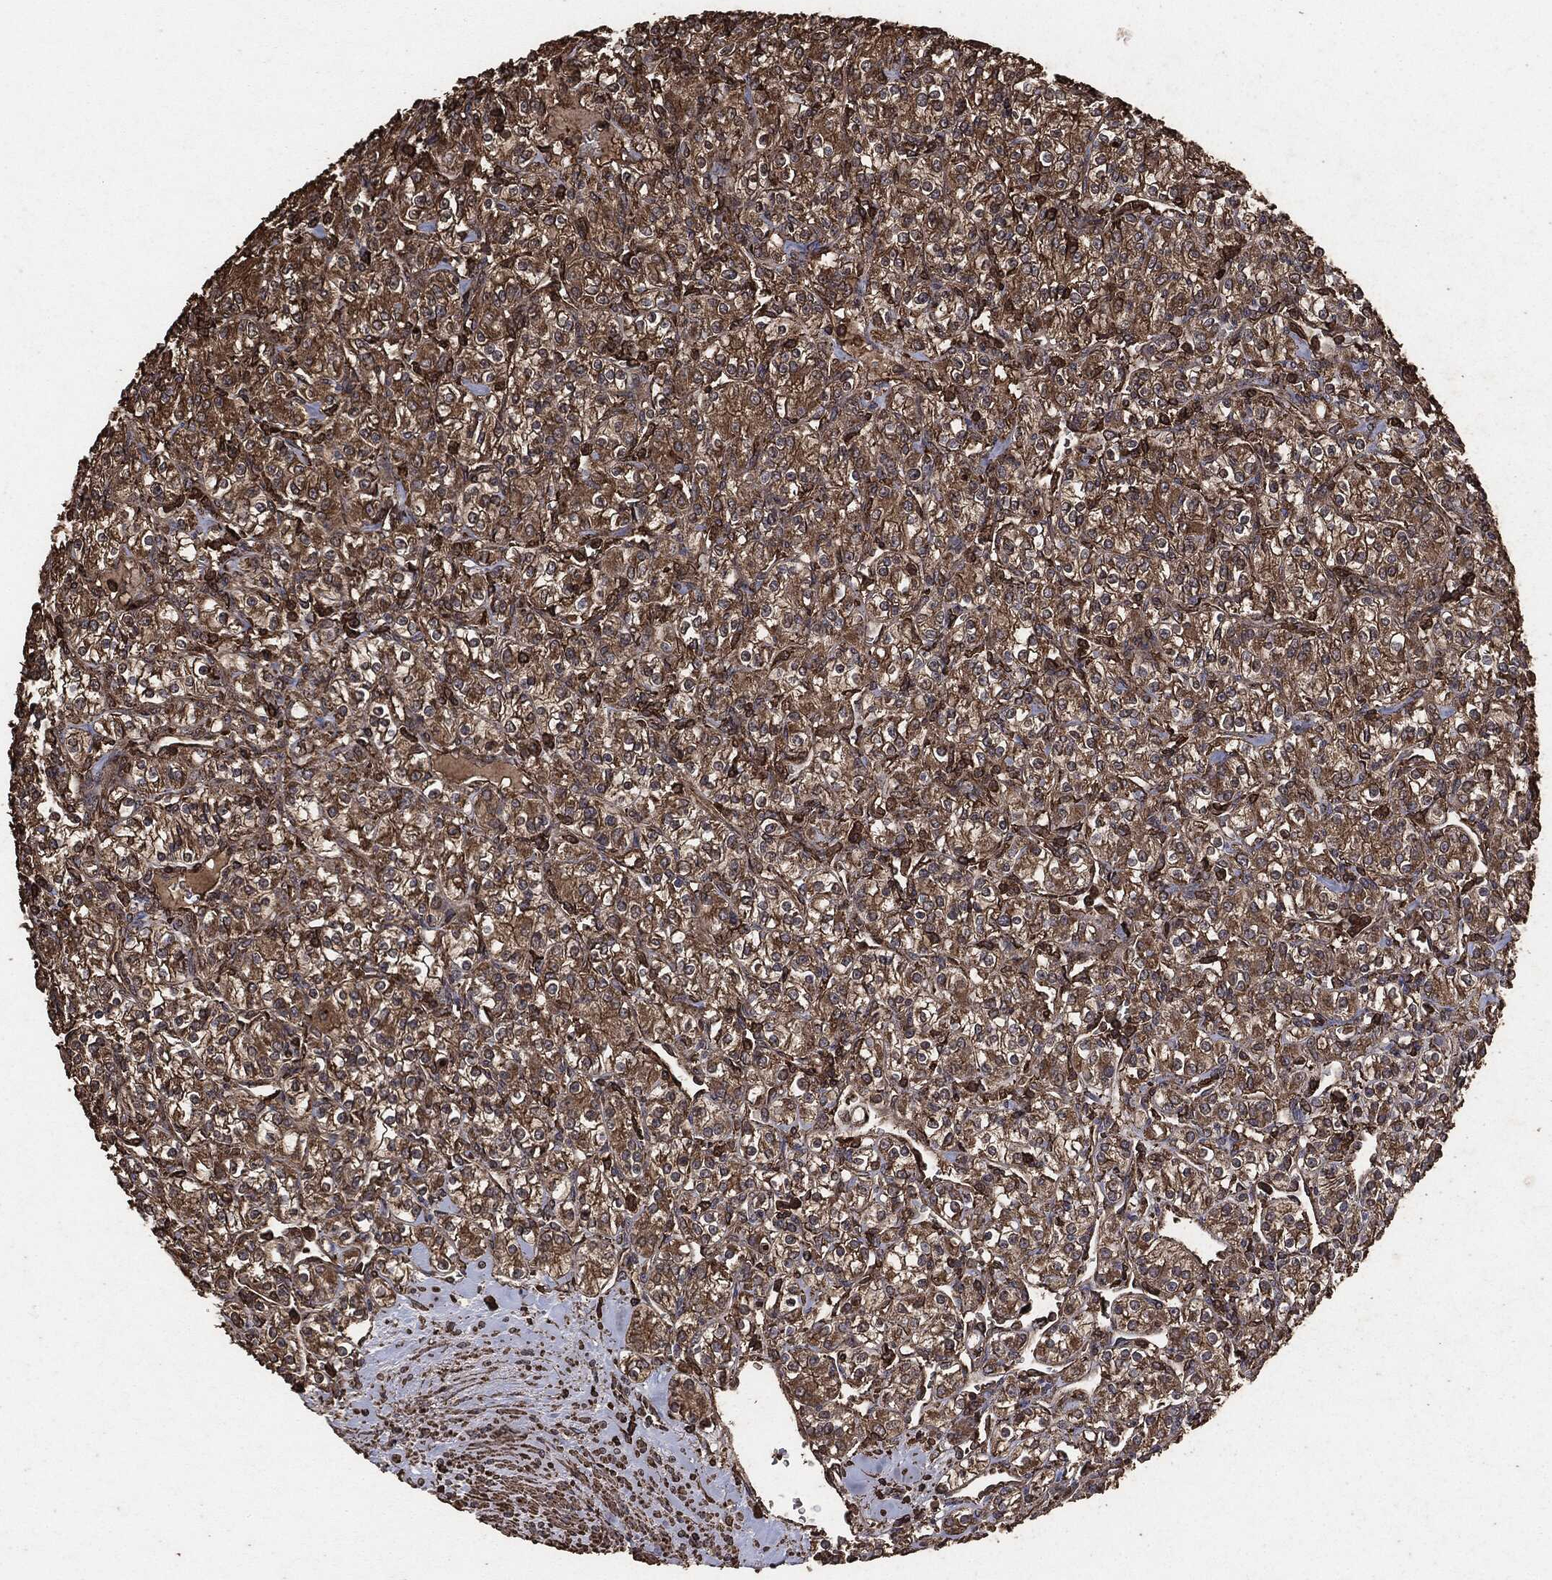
{"staining": {"intensity": "moderate", "quantity": ">75%", "location": "cytoplasmic/membranous"}, "tissue": "renal cancer", "cell_type": "Tumor cells", "image_type": "cancer", "snomed": [{"axis": "morphology", "description": "Adenocarcinoma, NOS"}, {"axis": "topography", "description": "Kidney"}], "caption": "Adenocarcinoma (renal) stained with a brown dye shows moderate cytoplasmic/membranous positive staining in approximately >75% of tumor cells.", "gene": "MTOR", "patient": {"sex": "male", "age": 77}}